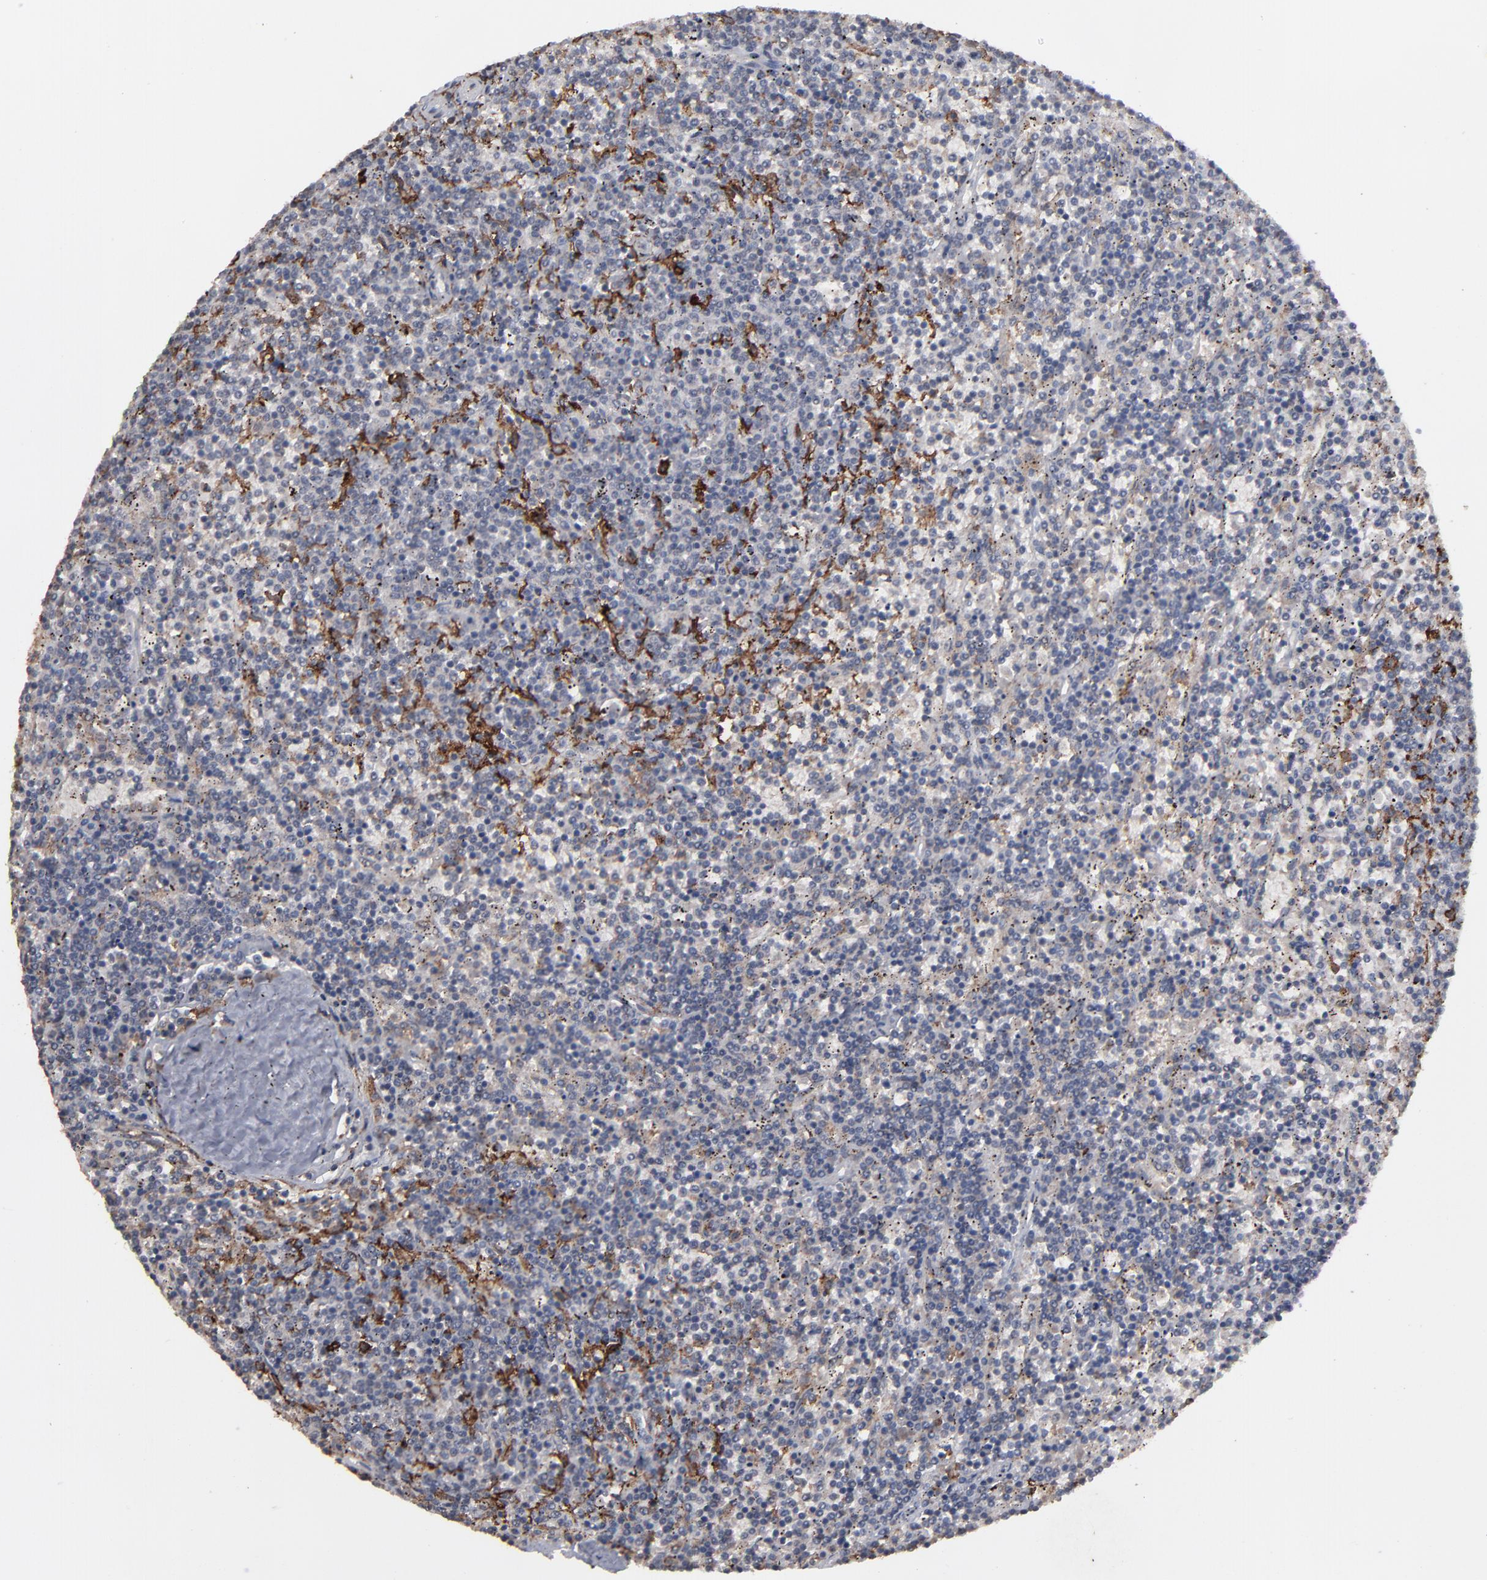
{"staining": {"intensity": "negative", "quantity": "none", "location": "none"}, "tissue": "lymphoma", "cell_type": "Tumor cells", "image_type": "cancer", "snomed": [{"axis": "morphology", "description": "Malignant lymphoma, non-Hodgkin's type, Low grade"}, {"axis": "topography", "description": "Spleen"}], "caption": "This micrograph is of lymphoma stained with immunohistochemistry to label a protein in brown with the nuclei are counter-stained blue. There is no expression in tumor cells. (Stains: DAB (3,3'-diaminobenzidine) IHC with hematoxylin counter stain, Microscopy: brightfield microscopy at high magnification).", "gene": "SLC22A17", "patient": {"sex": "female", "age": 50}}